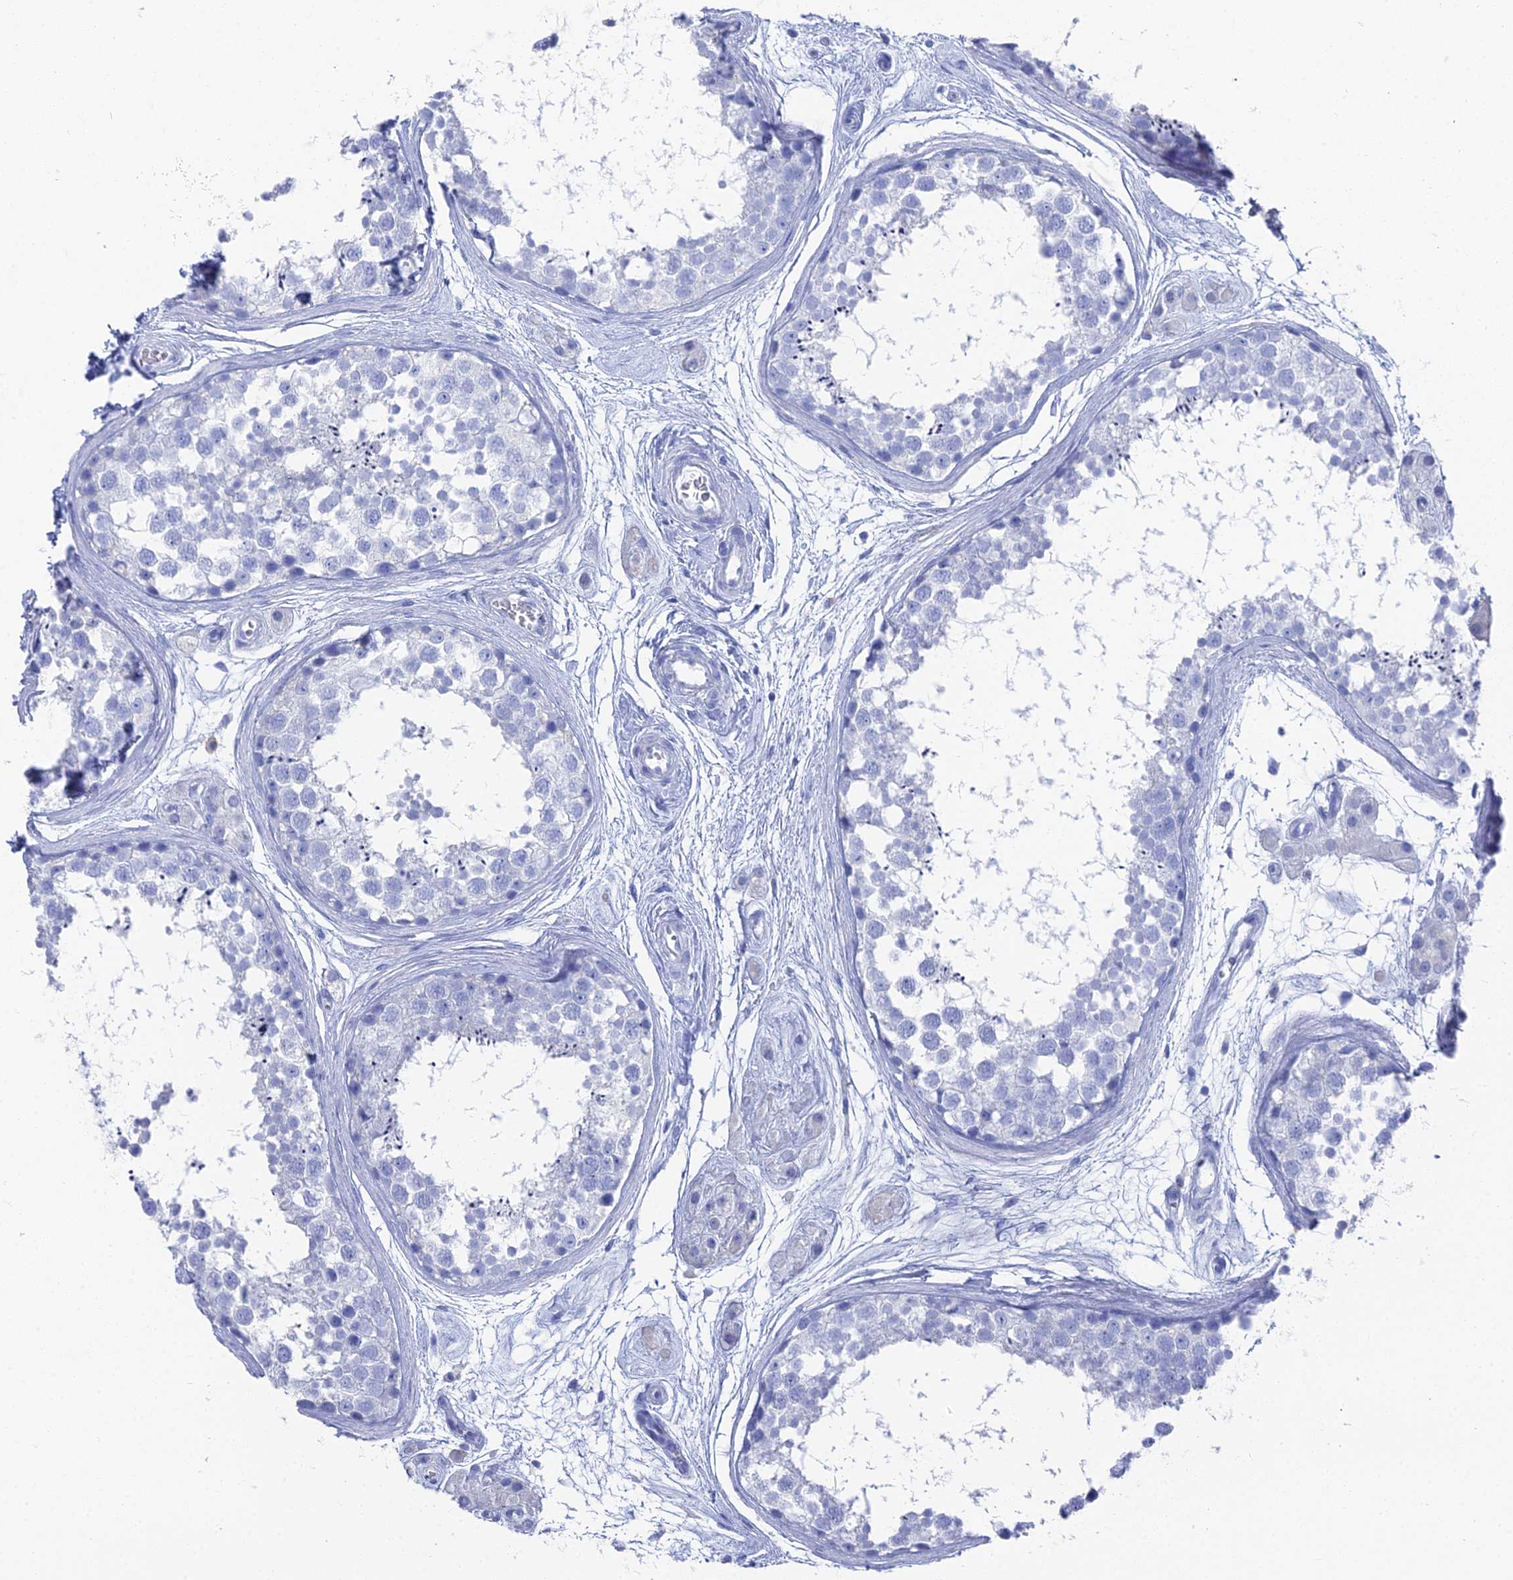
{"staining": {"intensity": "negative", "quantity": "none", "location": "none"}, "tissue": "testis", "cell_type": "Cells in seminiferous ducts", "image_type": "normal", "snomed": [{"axis": "morphology", "description": "Normal tissue, NOS"}, {"axis": "topography", "description": "Testis"}], "caption": "Cells in seminiferous ducts show no significant expression in unremarkable testis. Brightfield microscopy of immunohistochemistry (IHC) stained with DAB (brown) and hematoxylin (blue), captured at high magnification.", "gene": "ENPP3", "patient": {"sex": "male", "age": 56}}